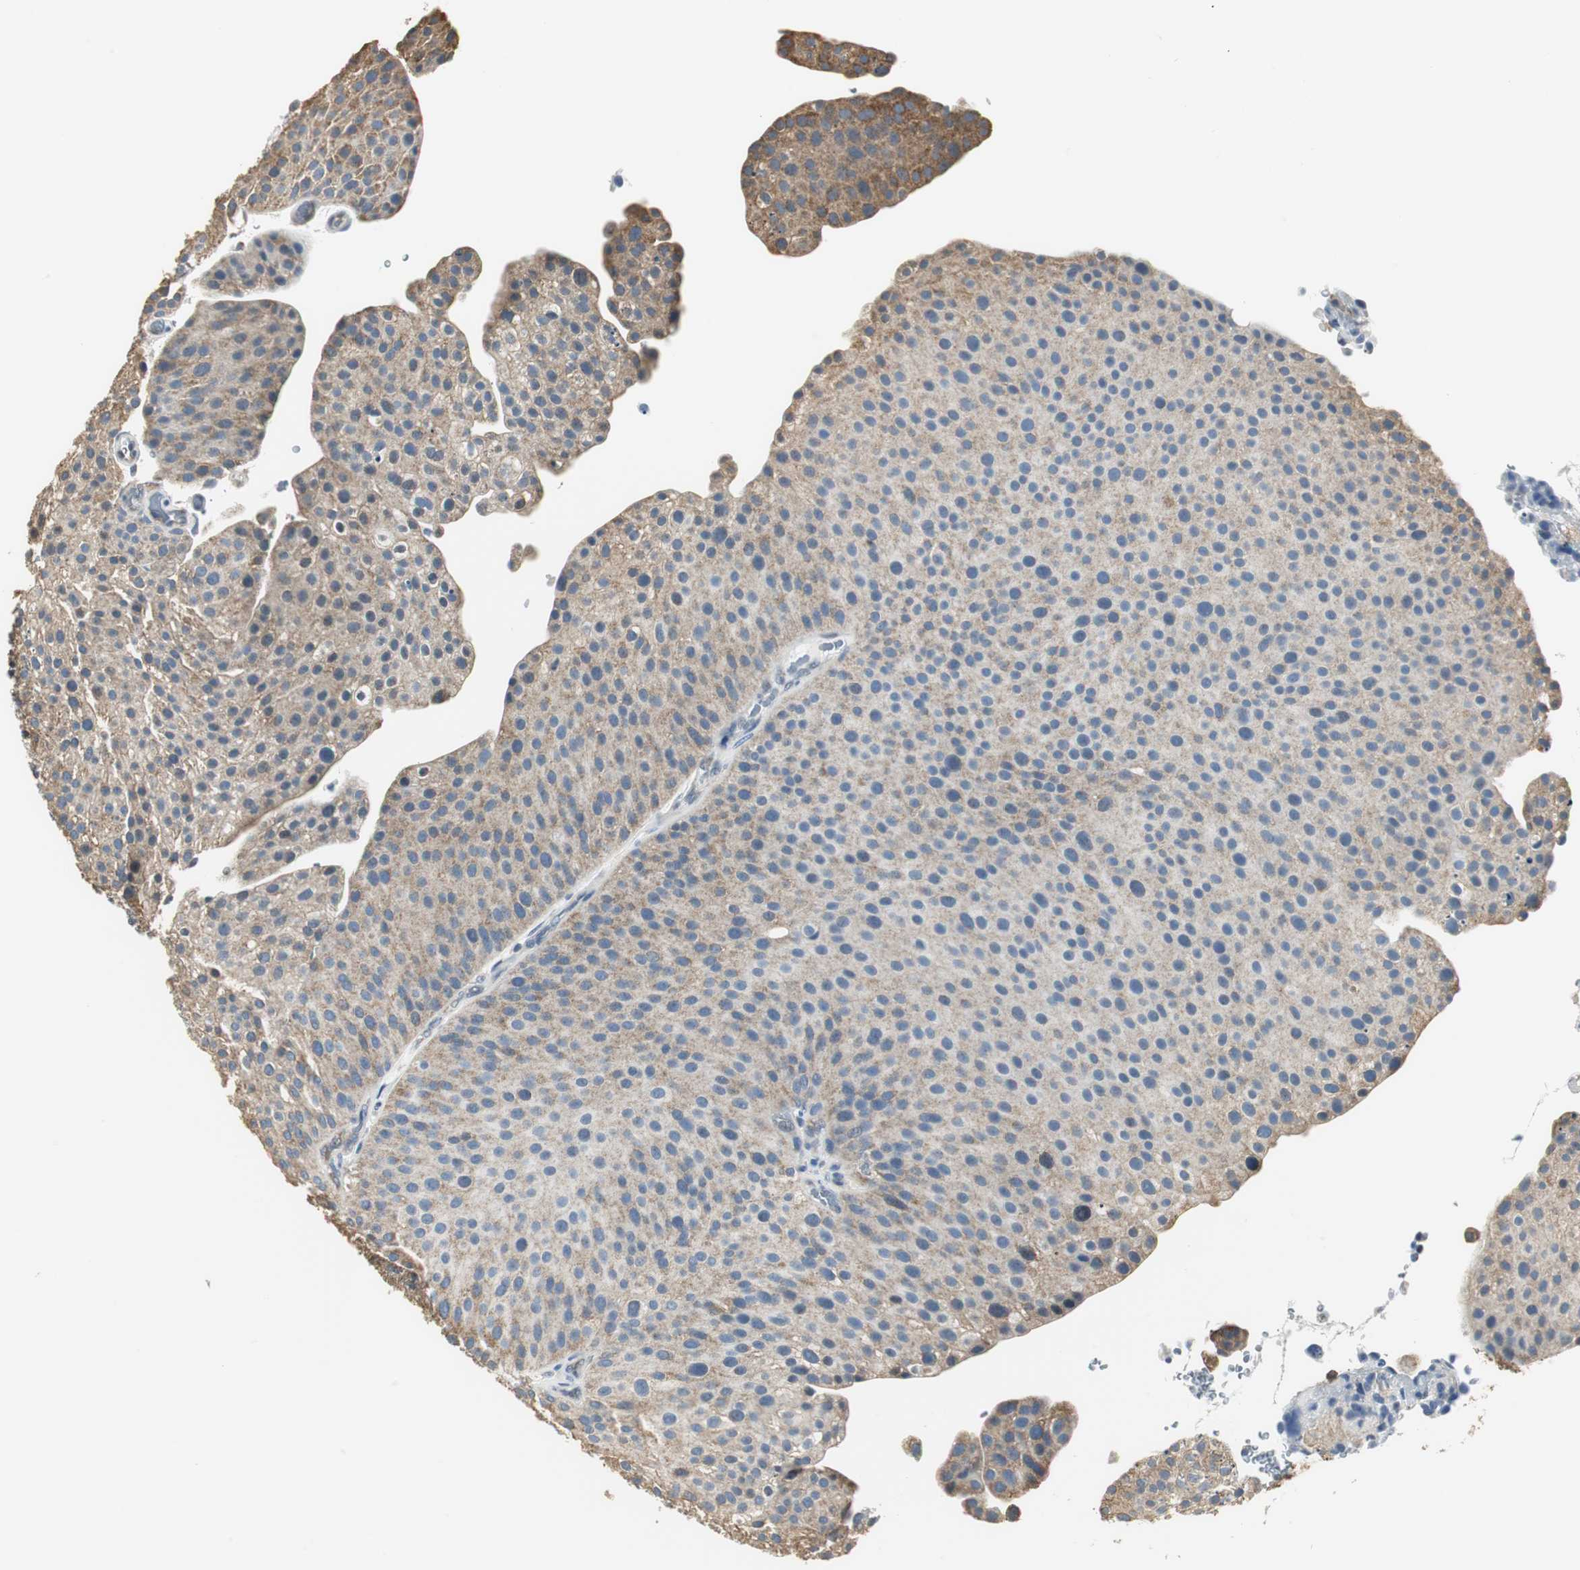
{"staining": {"intensity": "weak", "quantity": ">75%", "location": "cytoplasmic/membranous"}, "tissue": "urothelial cancer", "cell_type": "Tumor cells", "image_type": "cancer", "snomed": [{"axis": "morphology", "description": "Urothelial carcinoma, Low grade"}, {"axis": "topography", "description": "Smooth muscle"}, {"axis": "topography", "description": "Urinary bladder"}], "caption": "Immunohistochemistry (IHC) of human urothelial cancer exhibits low levels of weak cytoplasmic/membranous expression in about >75% of tumor cells.", "gene": "CCT5", "patient": {"sex": "male", "age": 60}}